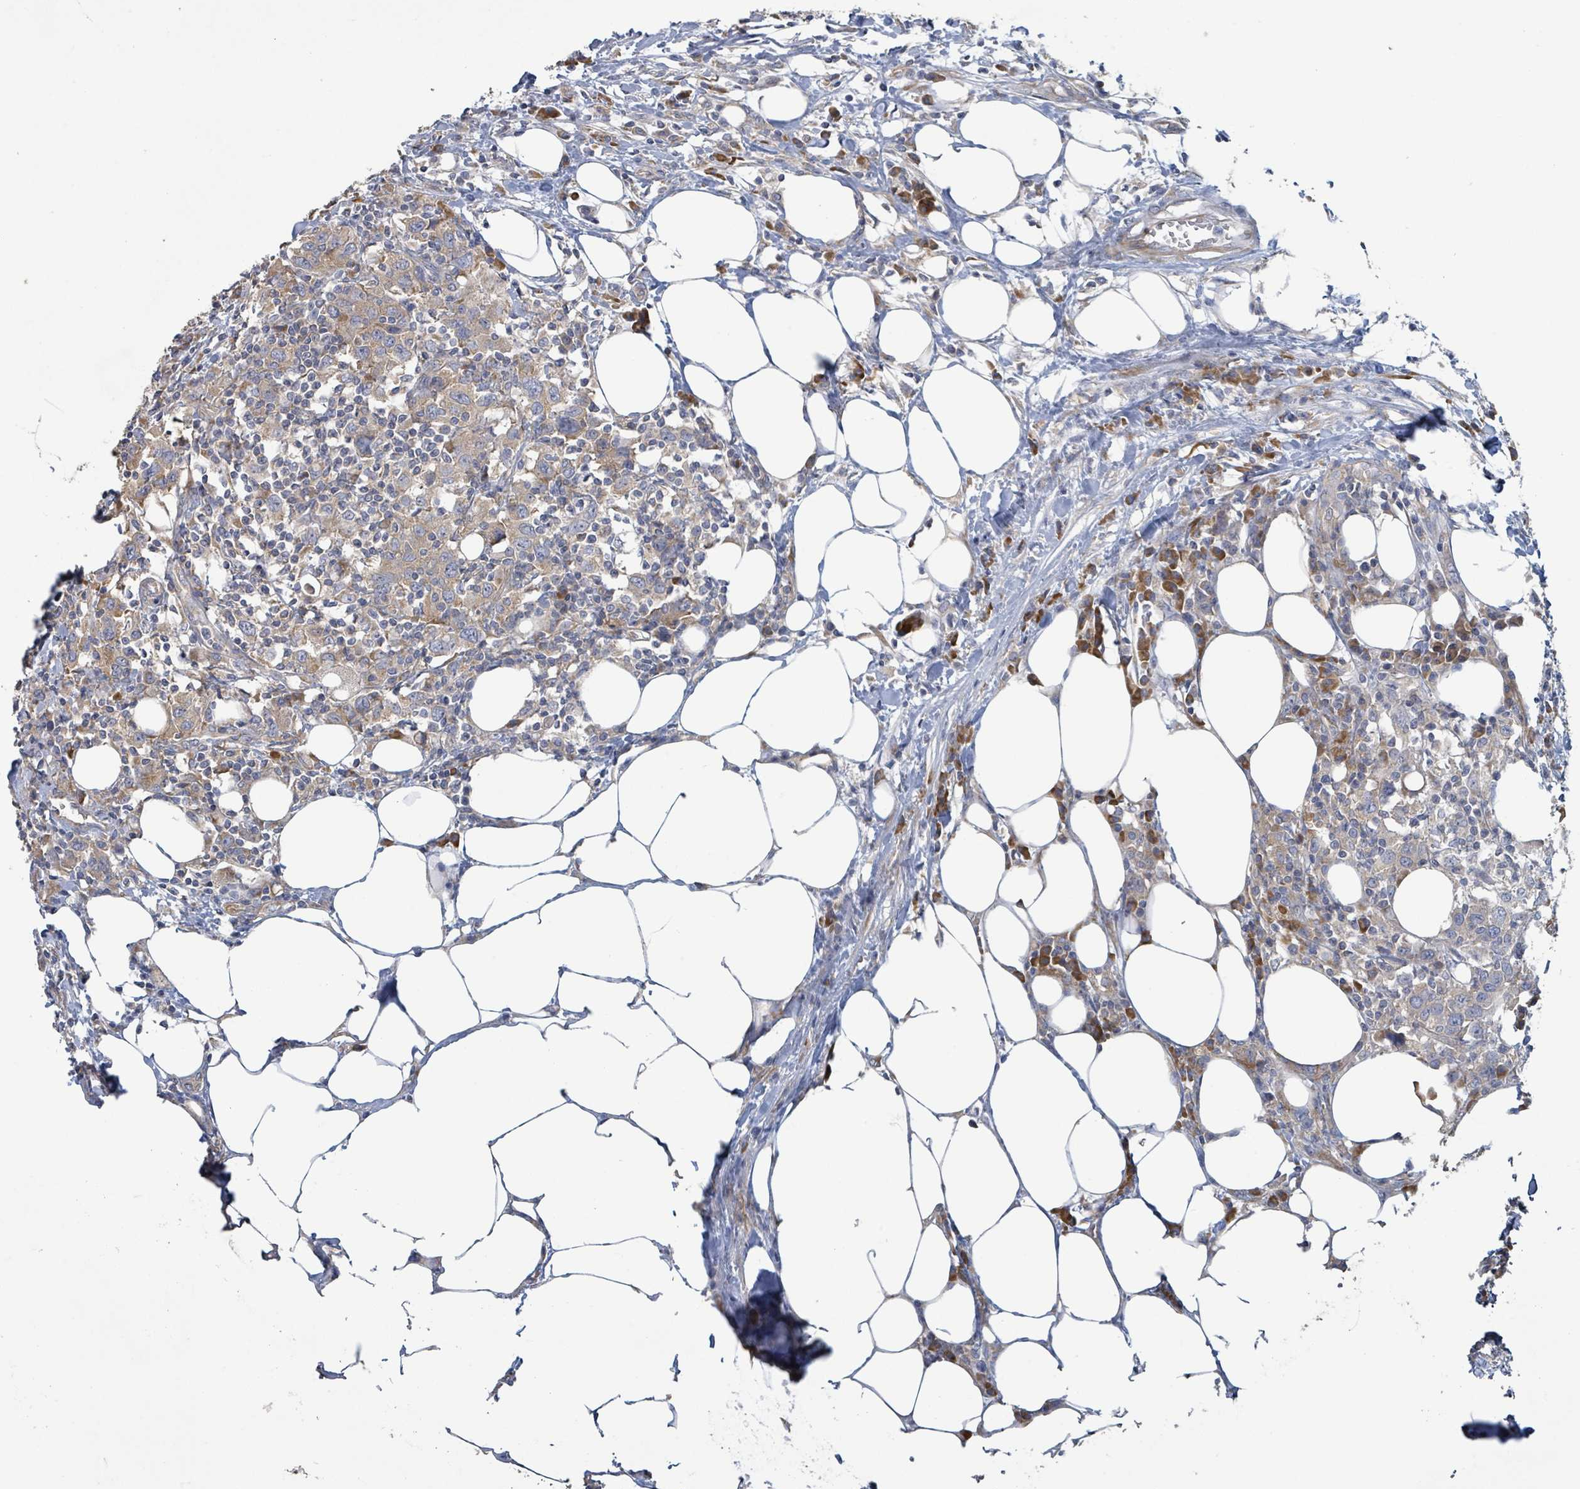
{"staining": {"intensity": "weak", "quantity": ">75%", "location": "cytoplasmic/membranous"}, "tissue": "urothelial cancer", "cell_type": "Tumor cells", "image_type": "cancer", "snomed": [{"axis": "morphology", "description": "Urothelial carcinoma, High grade"}, {"axis": "topography", "description": "Urinary bladder"}], "caption": "Protein expression analysis of human urothelial cancer reveals weak cytoplasmic/membranous staining in approximately >75% of tumor cells. The staining was performed using DAB, with brown indicating positive protein expression. Nuclei are stained blue with hematoxylin.", "gene": "RPL32", "patient": {"sex": "male", "age": 61}}